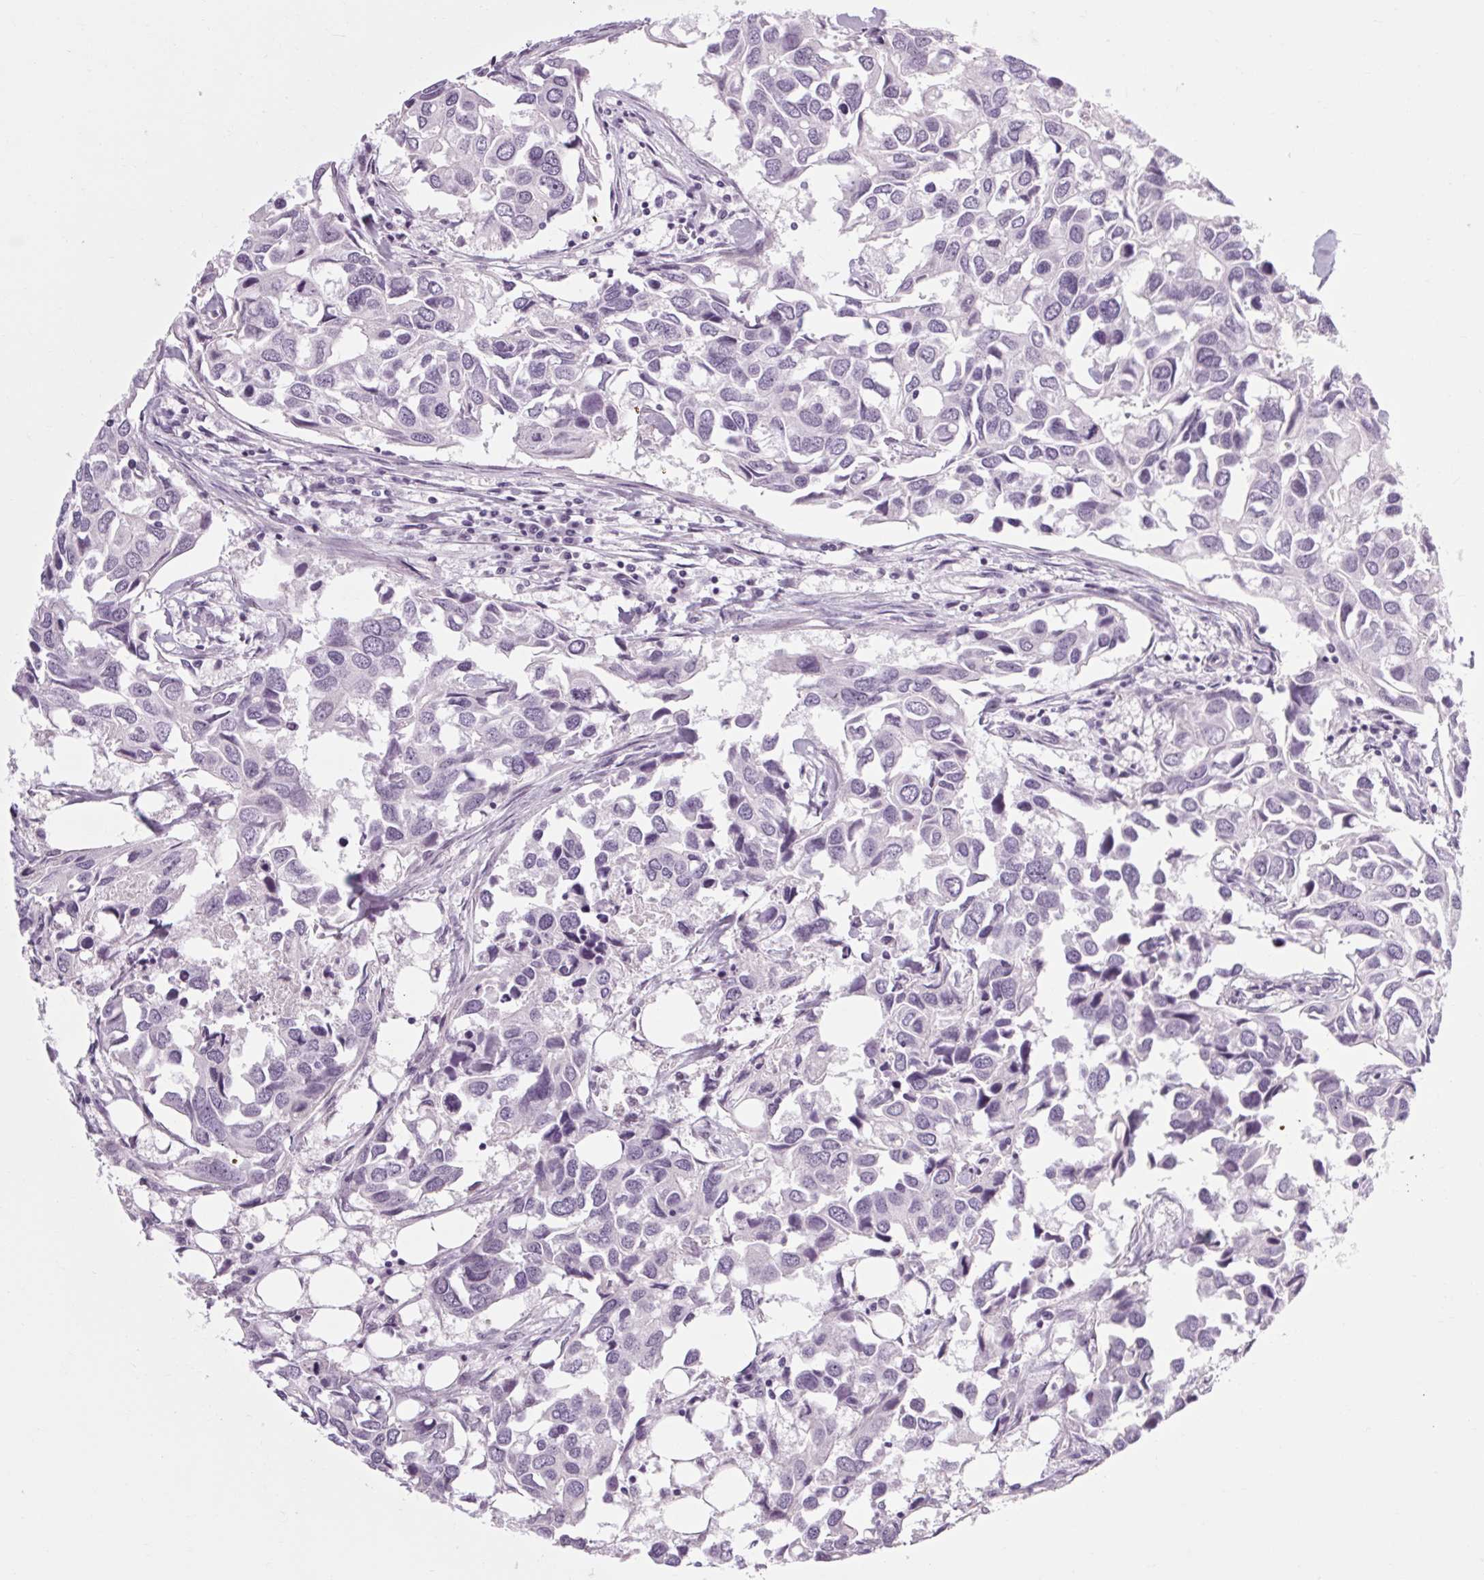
{"staining": {"intensity": "negative", "quantity": "none", "location": "none"}, "tissue": "breast cancer", "cell_type": "Tumor cells", "image_type": "cancer", "snomed": [{"axis": "morphology", "description": "Duct carcinoma"}, {"axis": "topography", "description": "Breast"}], "caption": "This histopathology image is of breast cancer (infiltrating ductal carcinoma) stained with immunohistochemistry to label a protein in brown with the nuclei are counter-stained blue. There is no staining in tumor cells. (DAB immunohistochemistry (IHC), high magnification).", "gene": "POMC", "patient": {"sex": "female", "age": 83}}